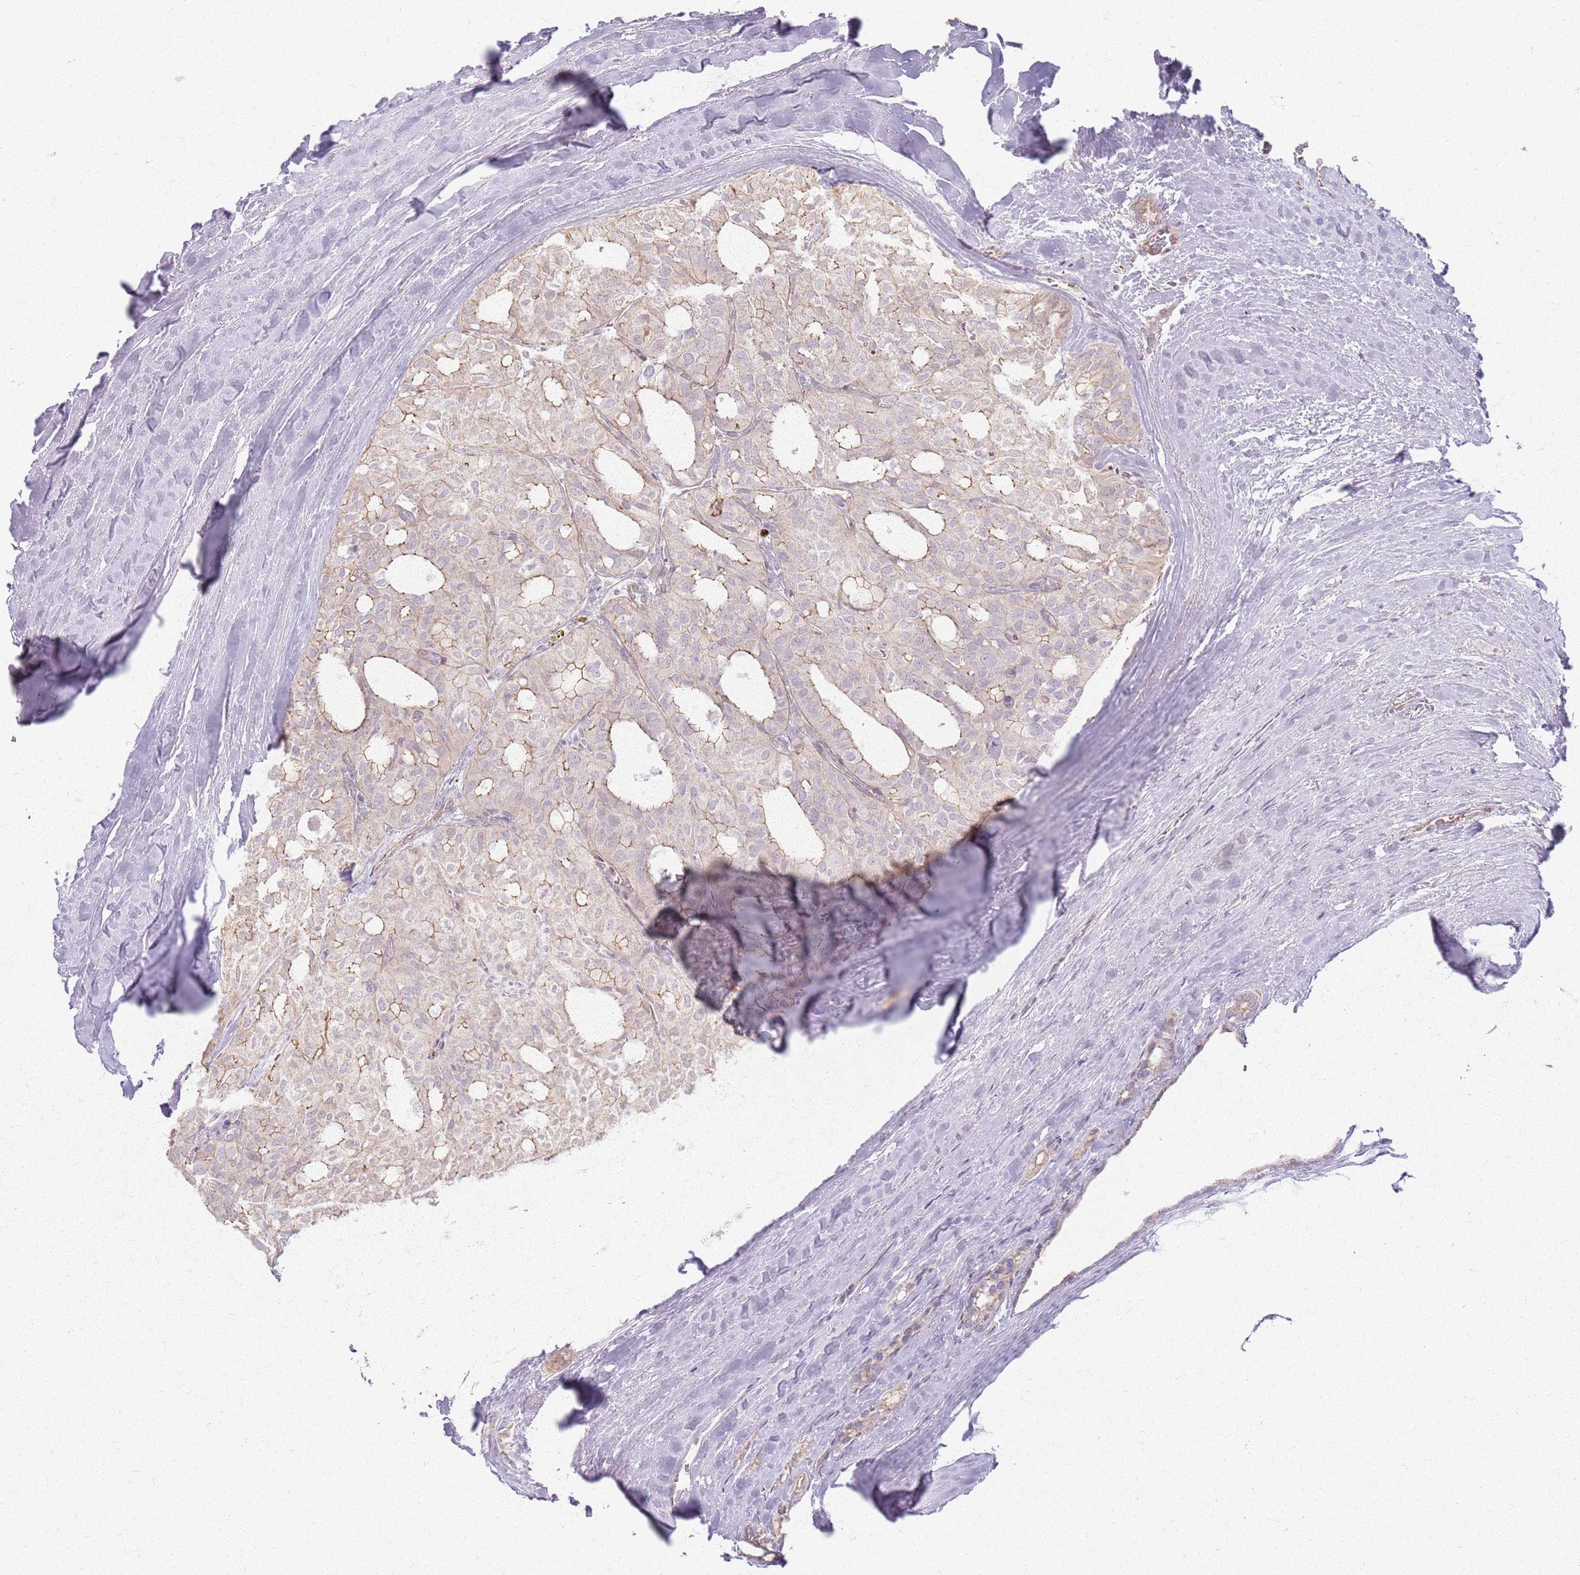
{"staining": {"intensity": "weak", "quantity": "<25%", "location": "cytoplasmic/membranous"}, "tissue": "thyroid cancer", "cell_type": "Tumor cells", "image_type": "cancer", "snomed": [{"axis": "morphology", "description": "Follicular adenoma carcinoma, NOS"}, {"axis": "topography", "description": "Thyroid gland"}], "caption": "Micrograph shows no protein staining in tumor cells of thyroid follicular adenoma carcinoma tissue. Nuclei are stained in blue.", "gene": "KCNA5", "patient": {"sex": "male", "age": 75}}